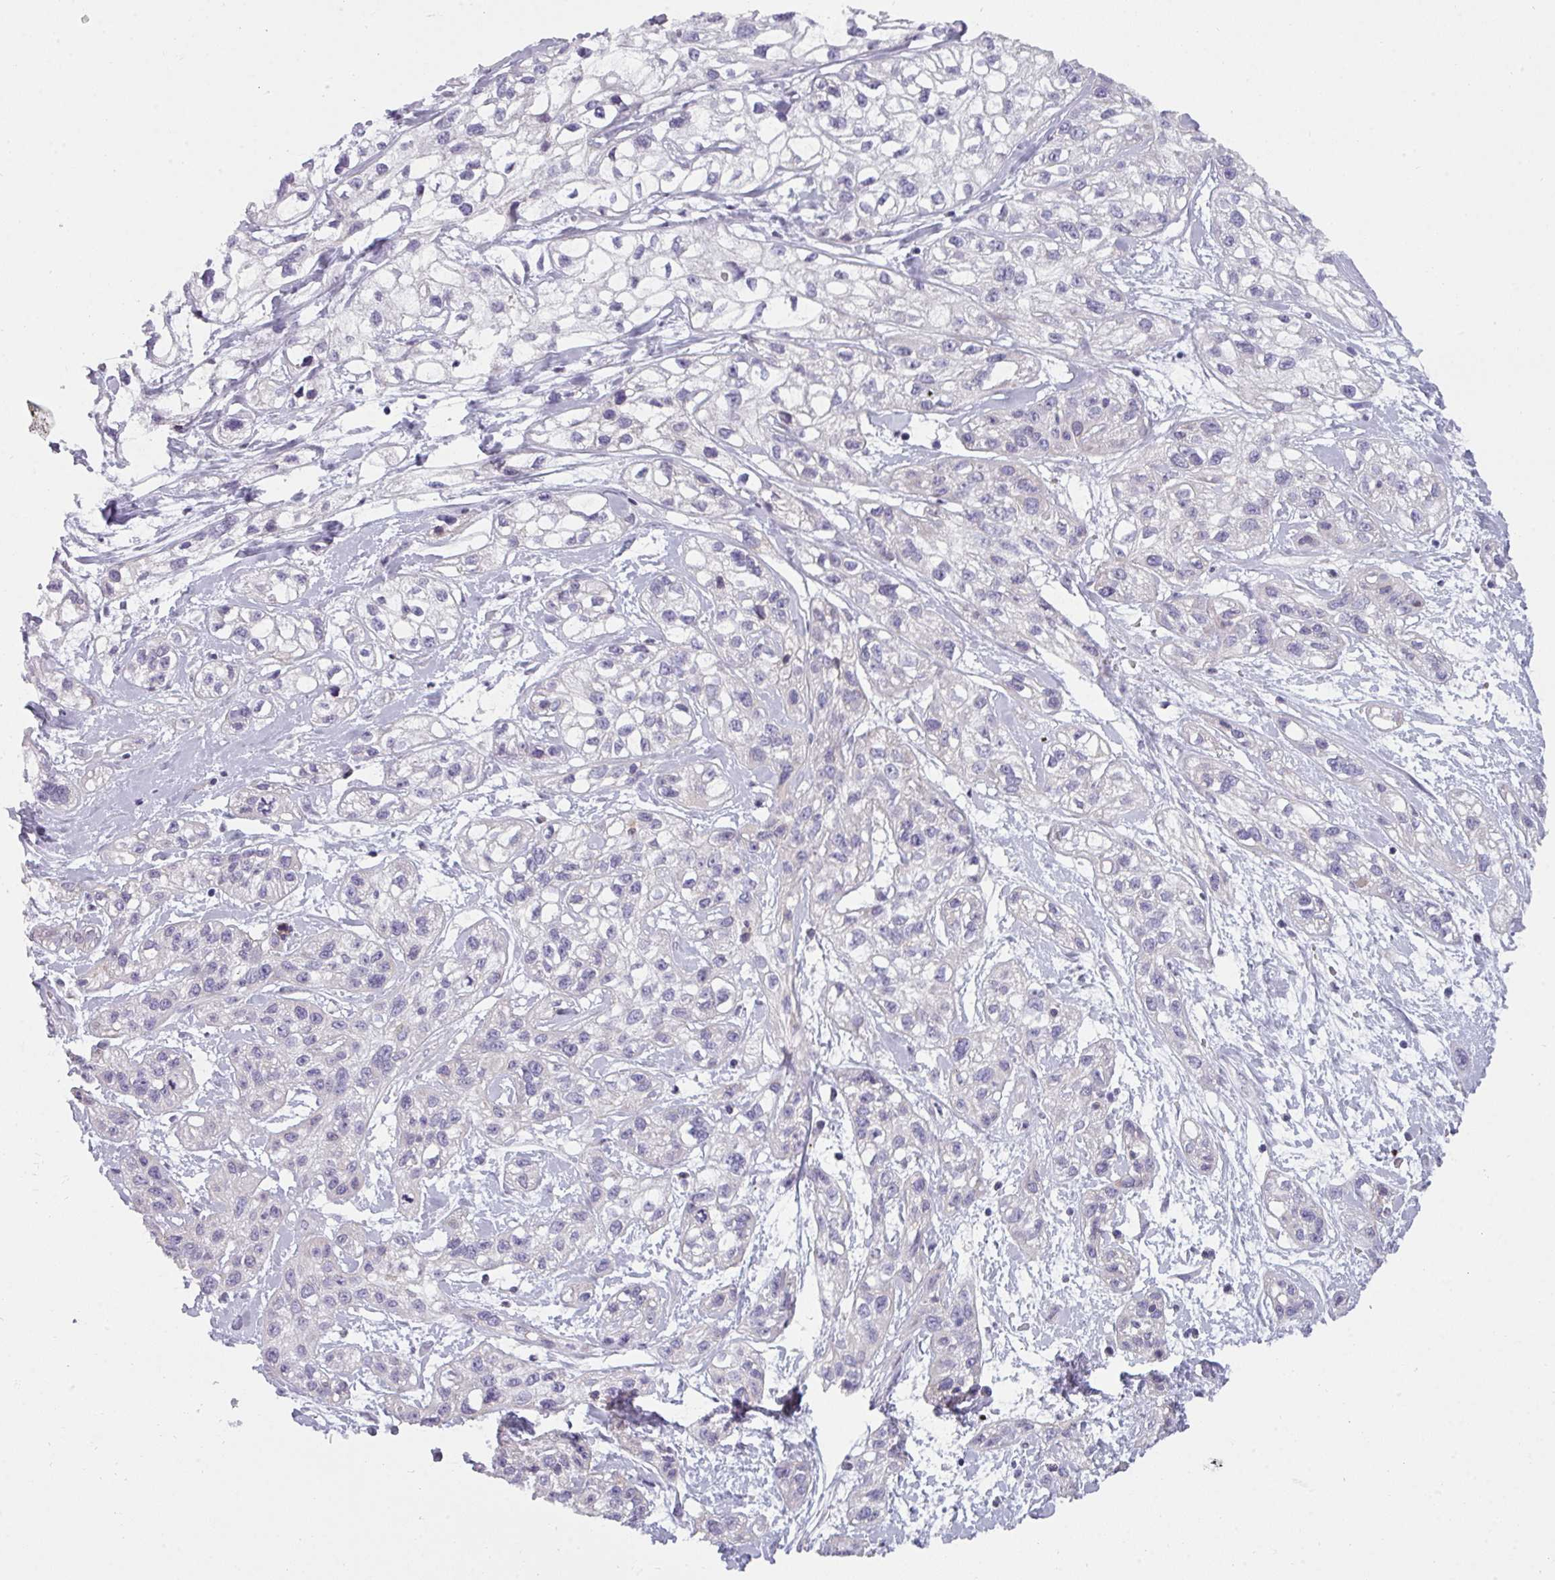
{"staining": {"intensity": "negative", "quantity": "none", "location": "none"}, "tissue": "skin cancer", "cell_type": "Tumor cells", "image_type": "cancer", "snomed": [{"axis": "morphology", "description": "Squamous cell carcinoma, NOS"}, {"axis": "topography", "description": "Skin"}], "caption": "A photomicrograph of human skin squamous cell carcinoma is negative for staining in tumor cells. The staining is performed using DAB brown chromogen with nuclei counter-stained in using hematoxylin.", "gene": "C2orf68", "patient": {"sex": "male", "age": 82}}